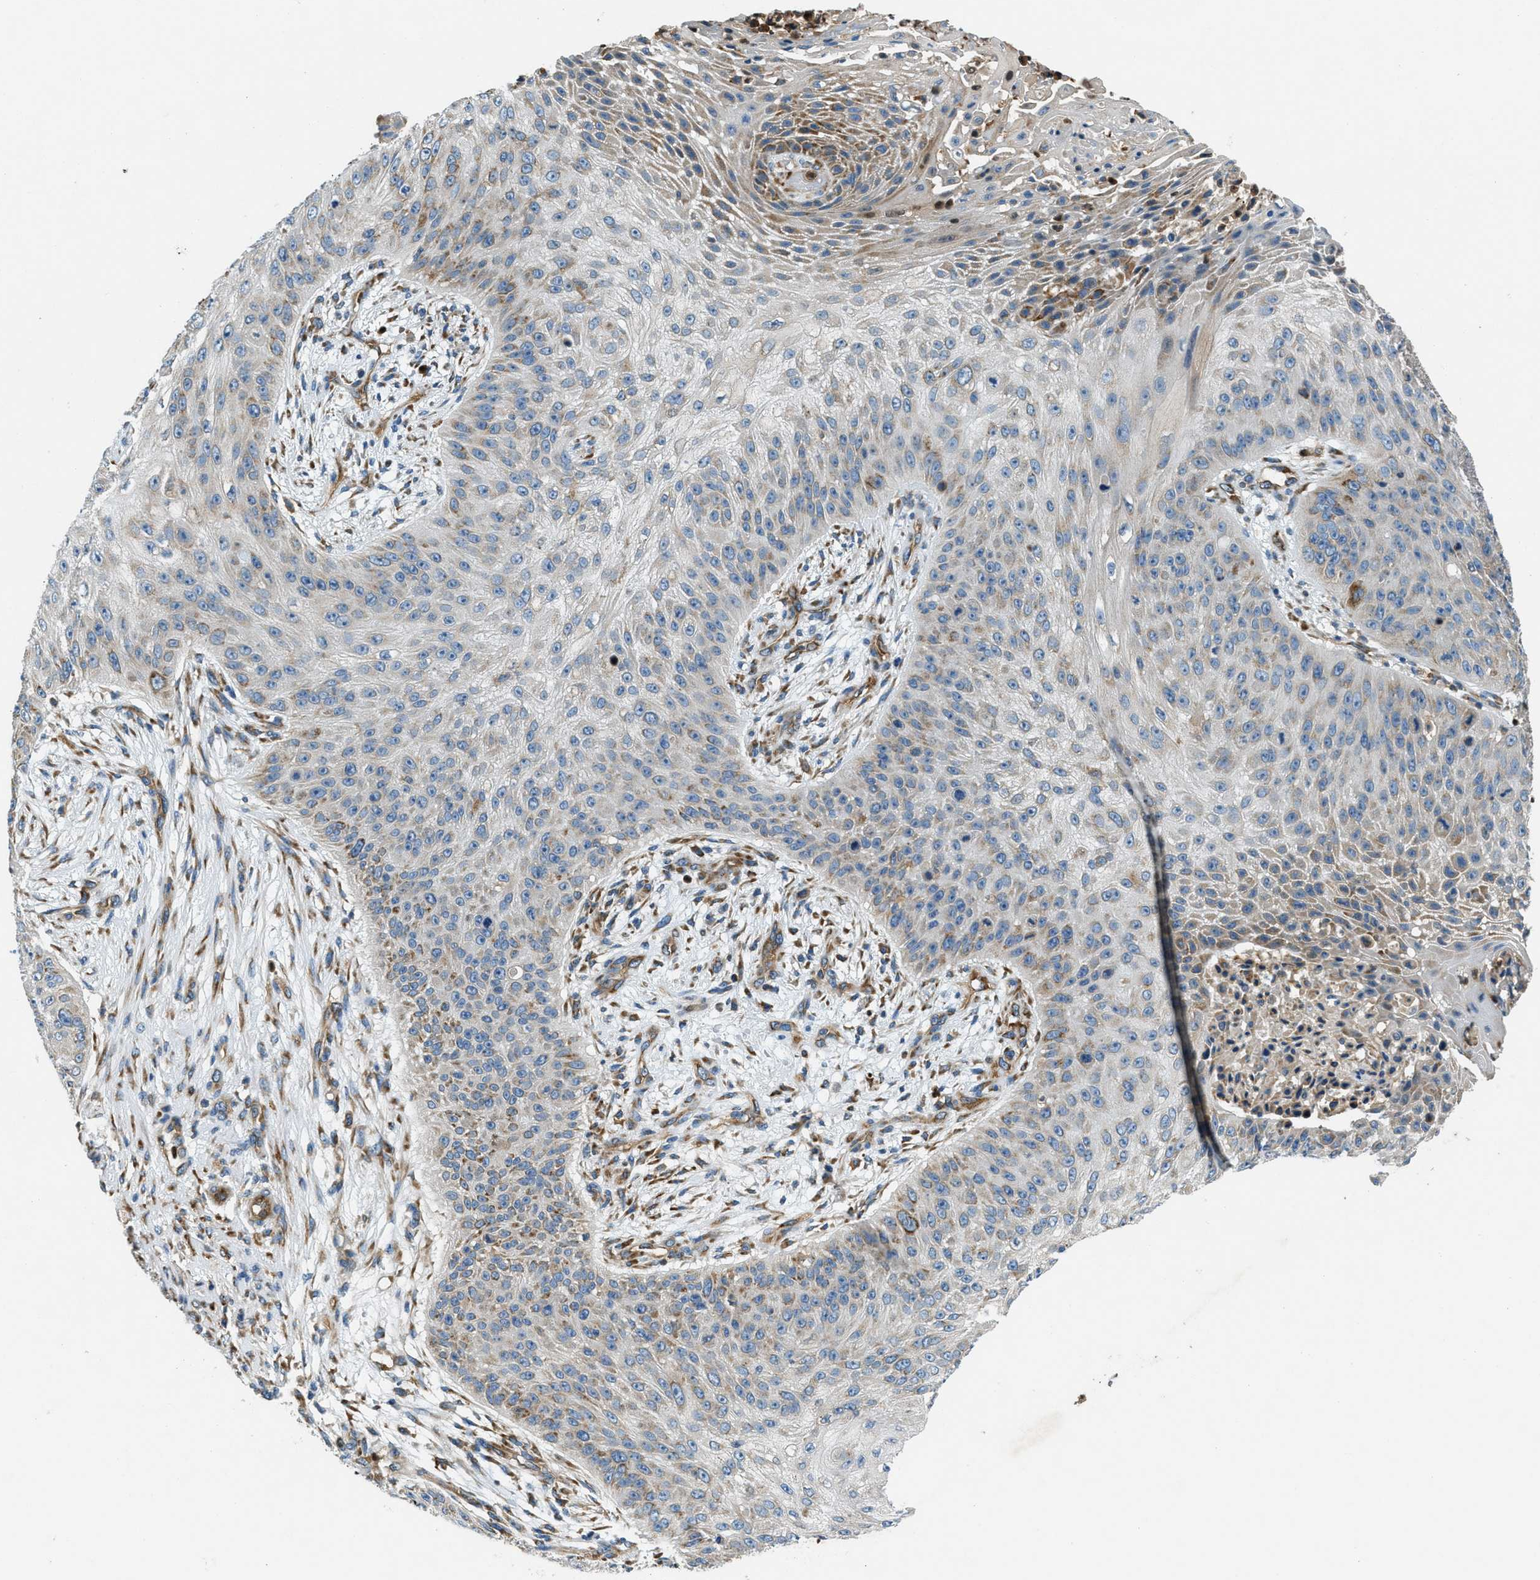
{"staining": {"intensity": "weak", "quantity": "<25%", "location": "cytoplasmic/membranous"}, "tissue": "skin cancer", "cell_type": "Tumor cells", "image_type": "cancer", "snomed": [{"axis": "morphology", "description": "Squamous cell carcinoma, NOS"}, {"axis": "topography", "description": "Skin"}], "caption": "This micrograph is of skin cancer (squamous cell carcinoma) stained with IHC to label a protein in brown with the nuclei are counter-stained blue. There is no staining in tumor cells.", "gene": "GIMAP8", "patient": {"sex": "female", "age": 80}}